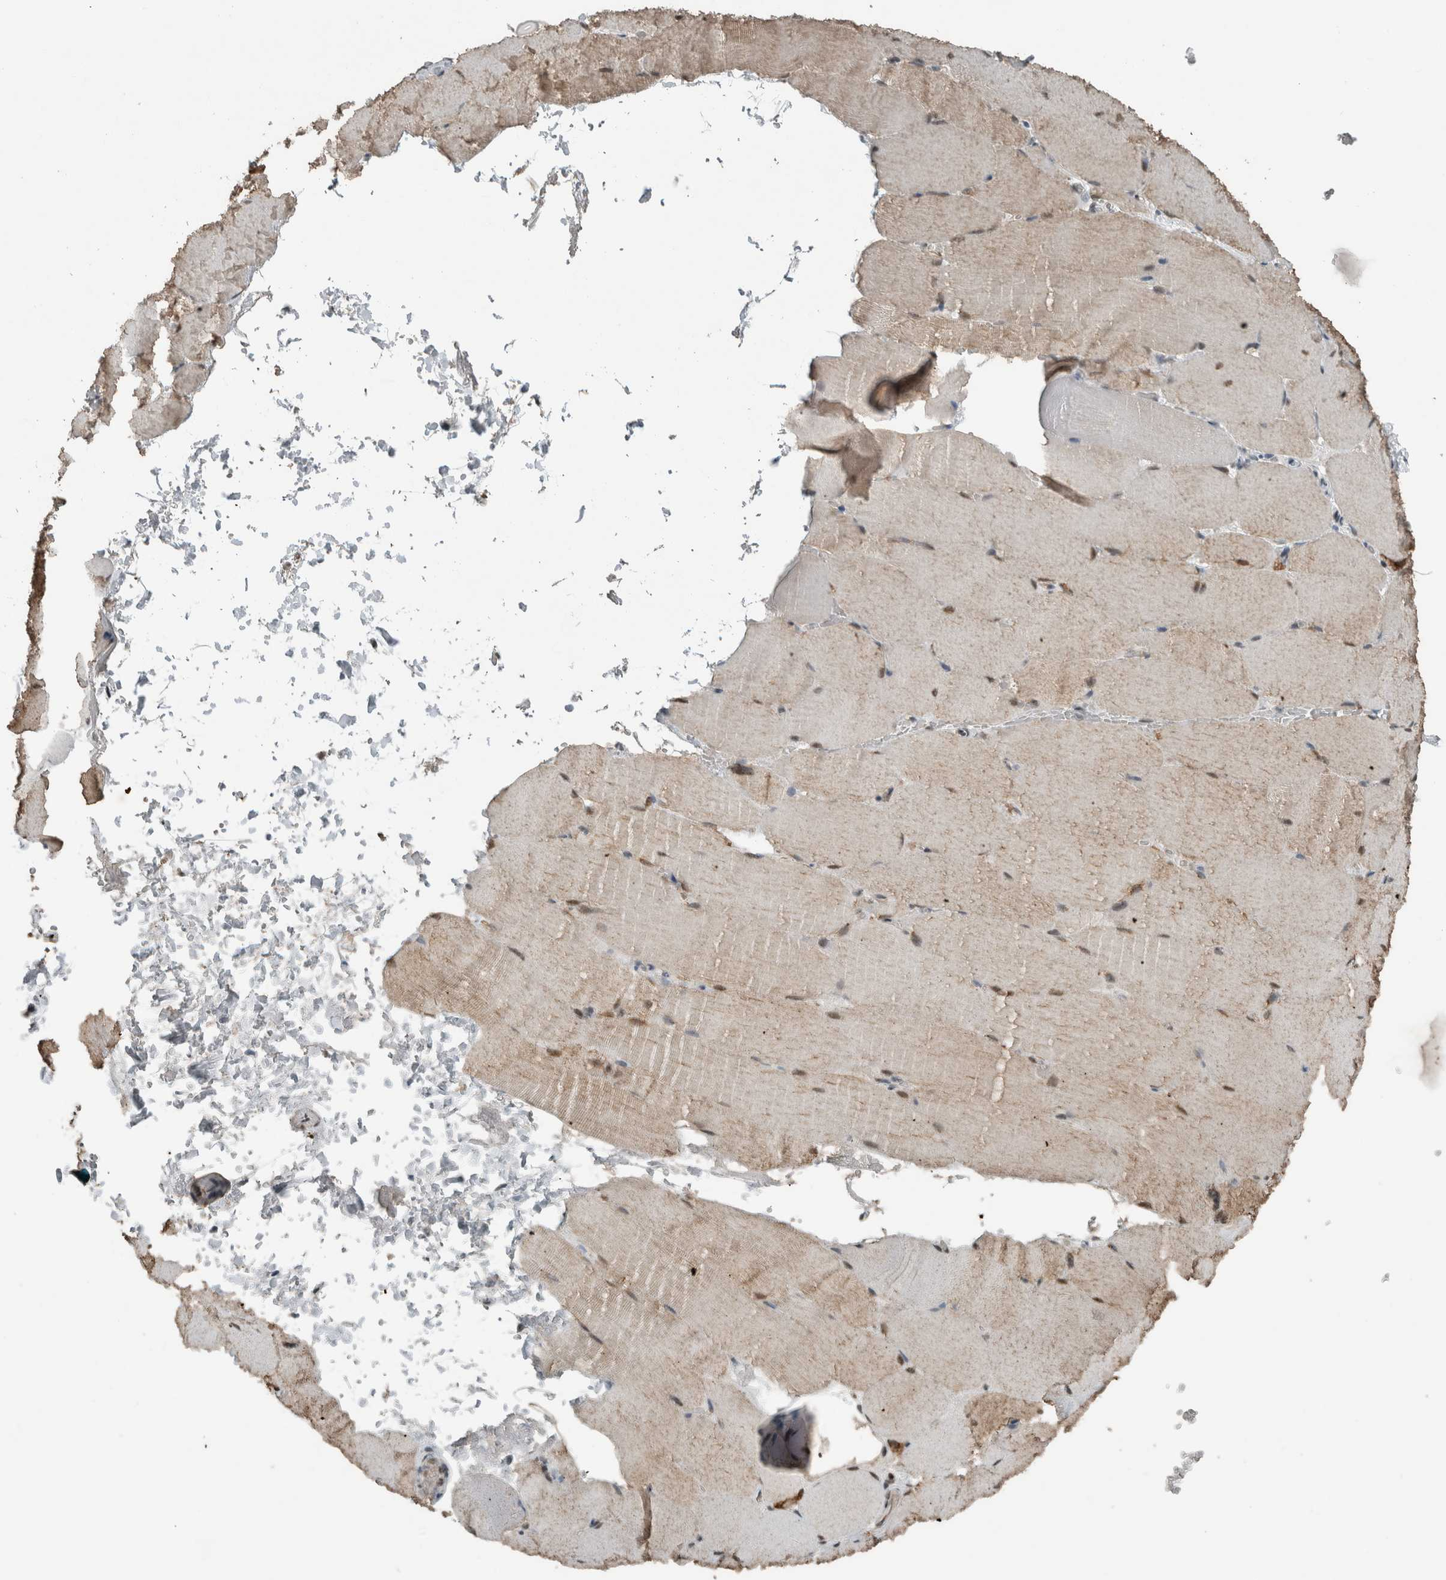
{"staining": {"intensity": "weak", "quantity": ">75%", "location": "cytoplasmic/membranous,nuclear"}, "tissue": "skeletal muscle", "cell_type": "Myocytes", "image_type": "normal", "snomed": [{"axis": "morphology", "description": "Normal tissue, NOS"}, {"axis": "topography", "description": "Skeletal muscle"}, {"axis": "topography", "description": "Parathyroid gland"}], "caption": "Skeletal muscle stained with immunohistochemistry exhibits weak cytoplasmic/membranous,nuclear expression in about >75% of myocytes.", "gene": "ZNF24", "patient": {"sex": "female", "age": 37}}